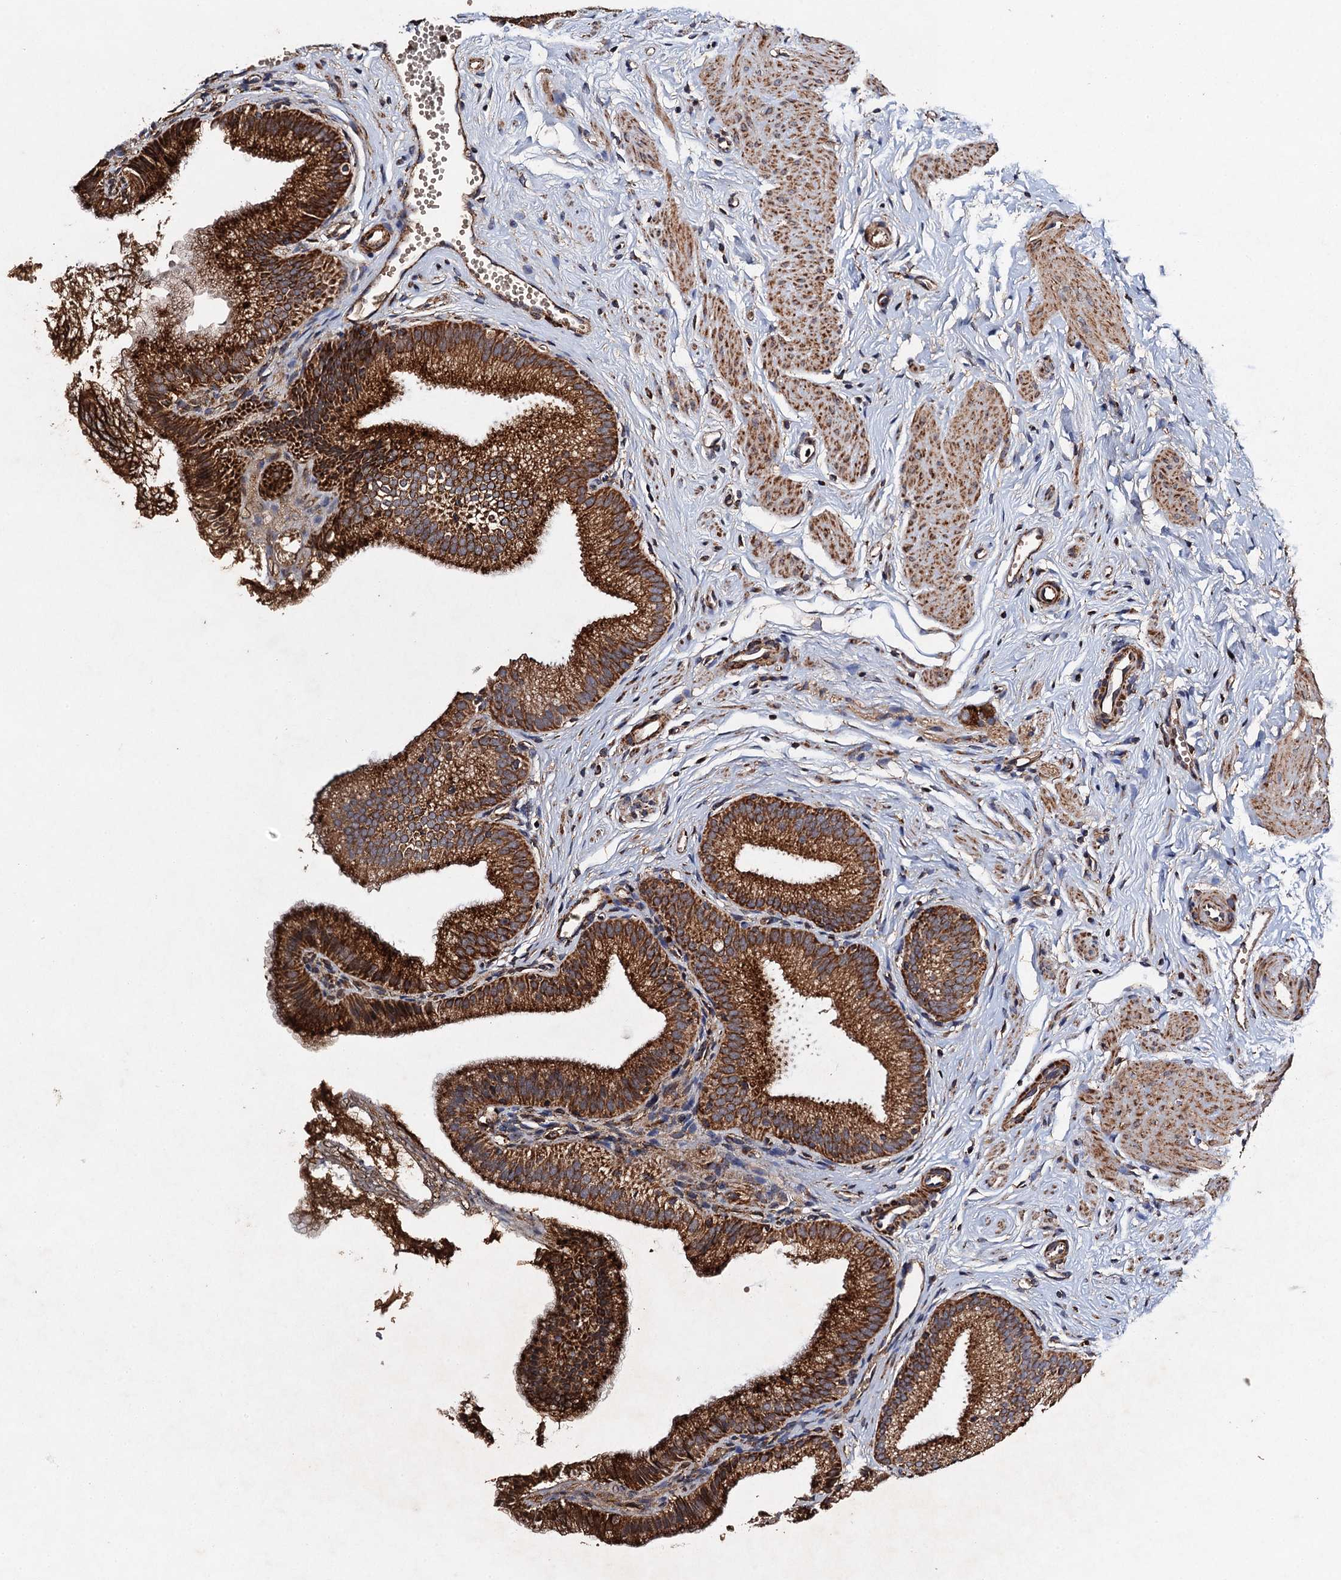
{"staining": {"intensity": "strong", "quantity": ">75%", "location": "cytoplasmic/membranous"}, "tissue": "gallbladder", "cell_type": "Glandular cells", "image_type": "normal", "snomed": [{"axis": "morphology", "description": "Normal tissue, NOS"}, {"axis": "topography", "description": "Gallbladder"}, {"axis": "topography", "description": "Peripheral nerve tissue"}], "caption": "Strong cytoplasmic/membranous expression is present in approximately >75% of glandular cells in benign gallbladder. The staining is performed using DAB brown chromogen to label protein expression. The nuclei are counter-stained blue using hematoxylin.", "gene": "NDUFA13", "patient": {"sex": "male", "age": 38}}